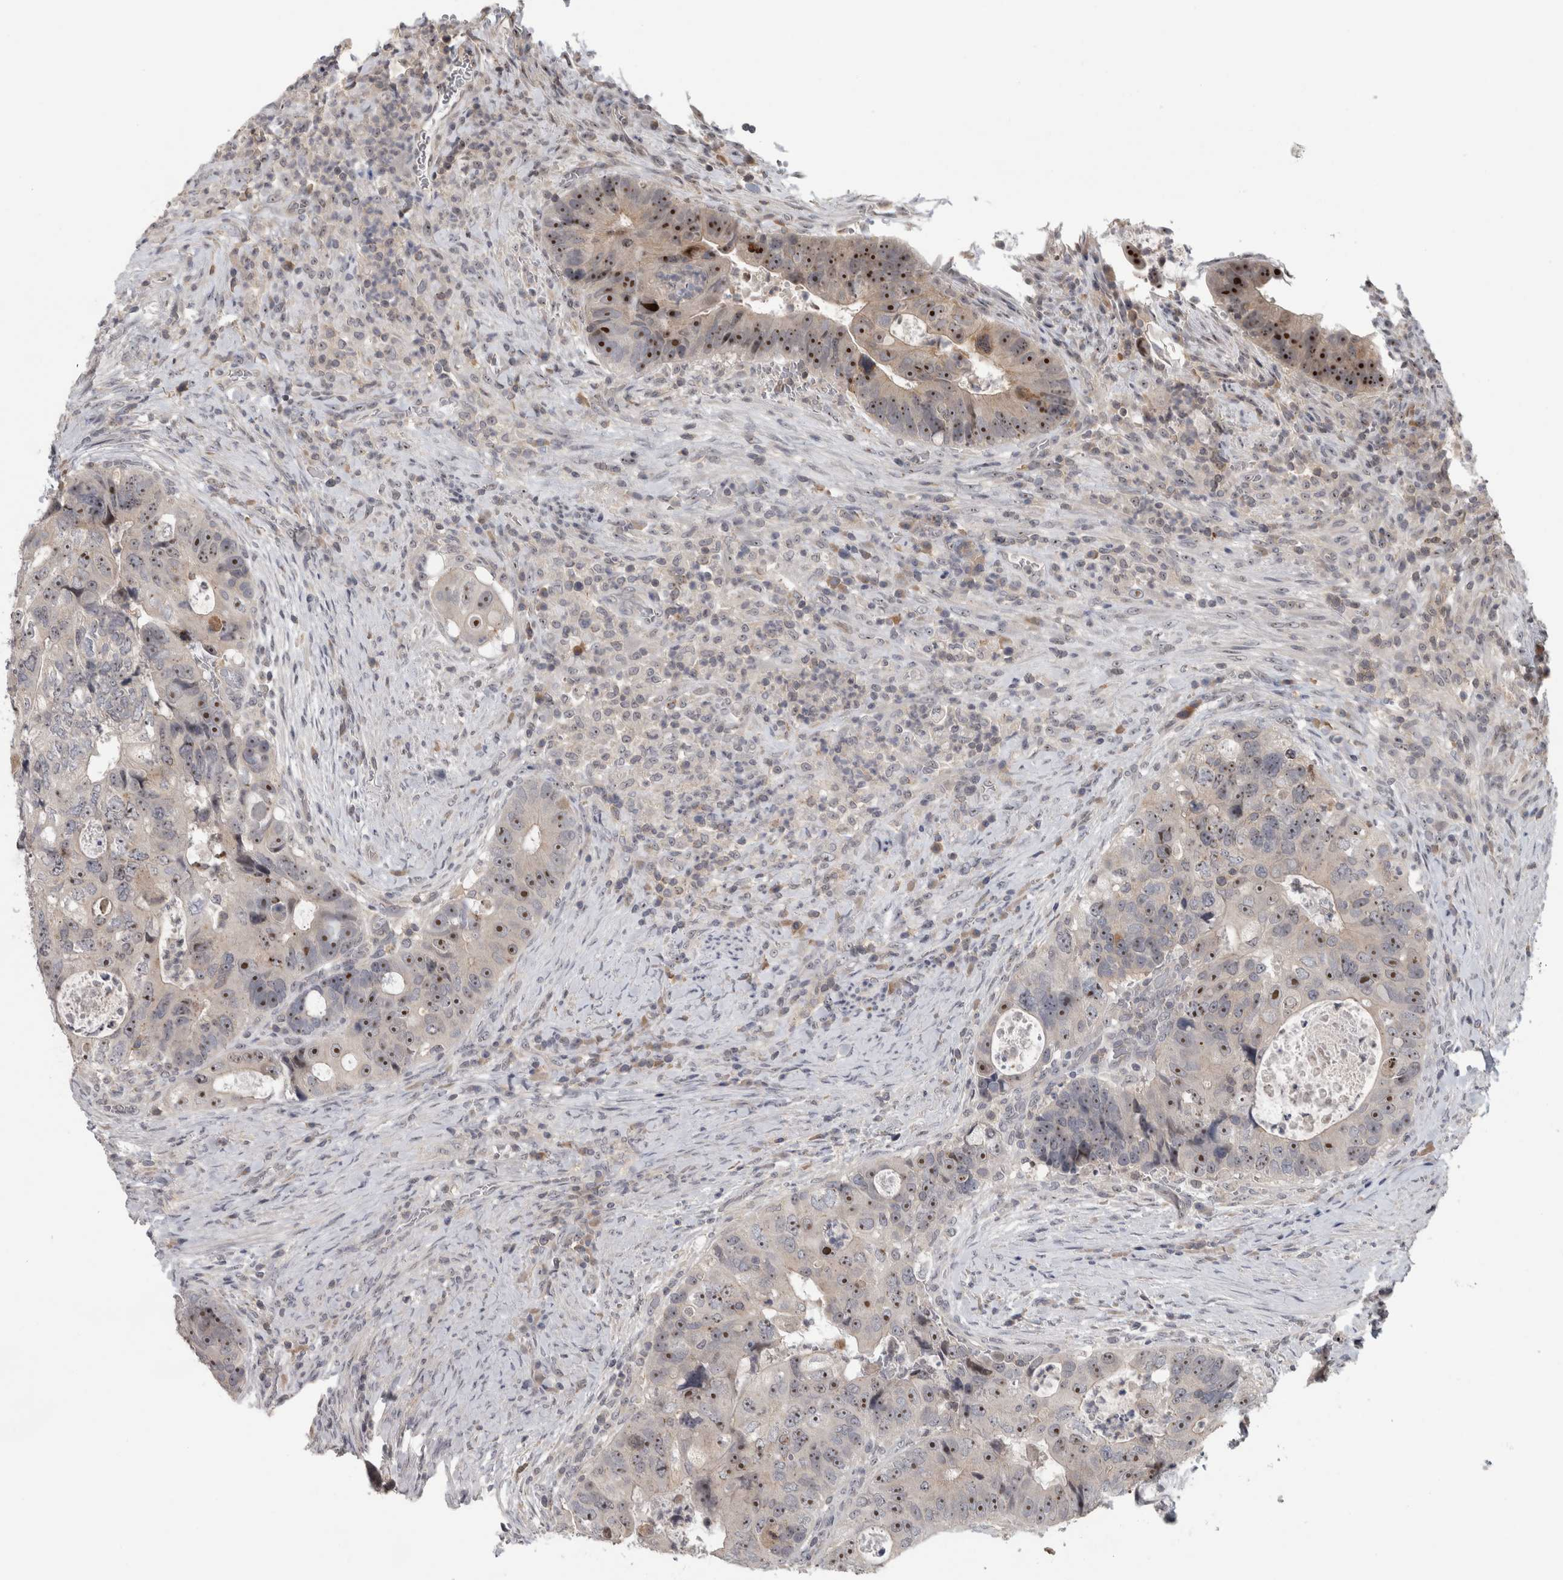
{"staining": {"intensity": "strong", "quantity": ">75%", "location": "nuclear"}, "tissue": "colorectal cancer", "cell_type": "Tumor cells", "image_type": "cancer", "snomed": [{"axis": "morphology", "description": "Adenocarcinoma, NOS"}, {"axis": "topography", "description": "Rectum"}], "caption": "Immunohistochemistry (IHC) (DAB (3,3'-diaminobenzidine)) staining of human colorectal cancer demonstrates strong nuclear protein staining in about >75% of tumor cells. The staining was performed using DAB (3,3'-diaminobenzidine) to visualize the protein expression in brown, while the nuclei were stained in blue with hematoxylin (Magnification: 20x).", "gene": "RBM28", "patient": {"sex": "male", "age": 59}}